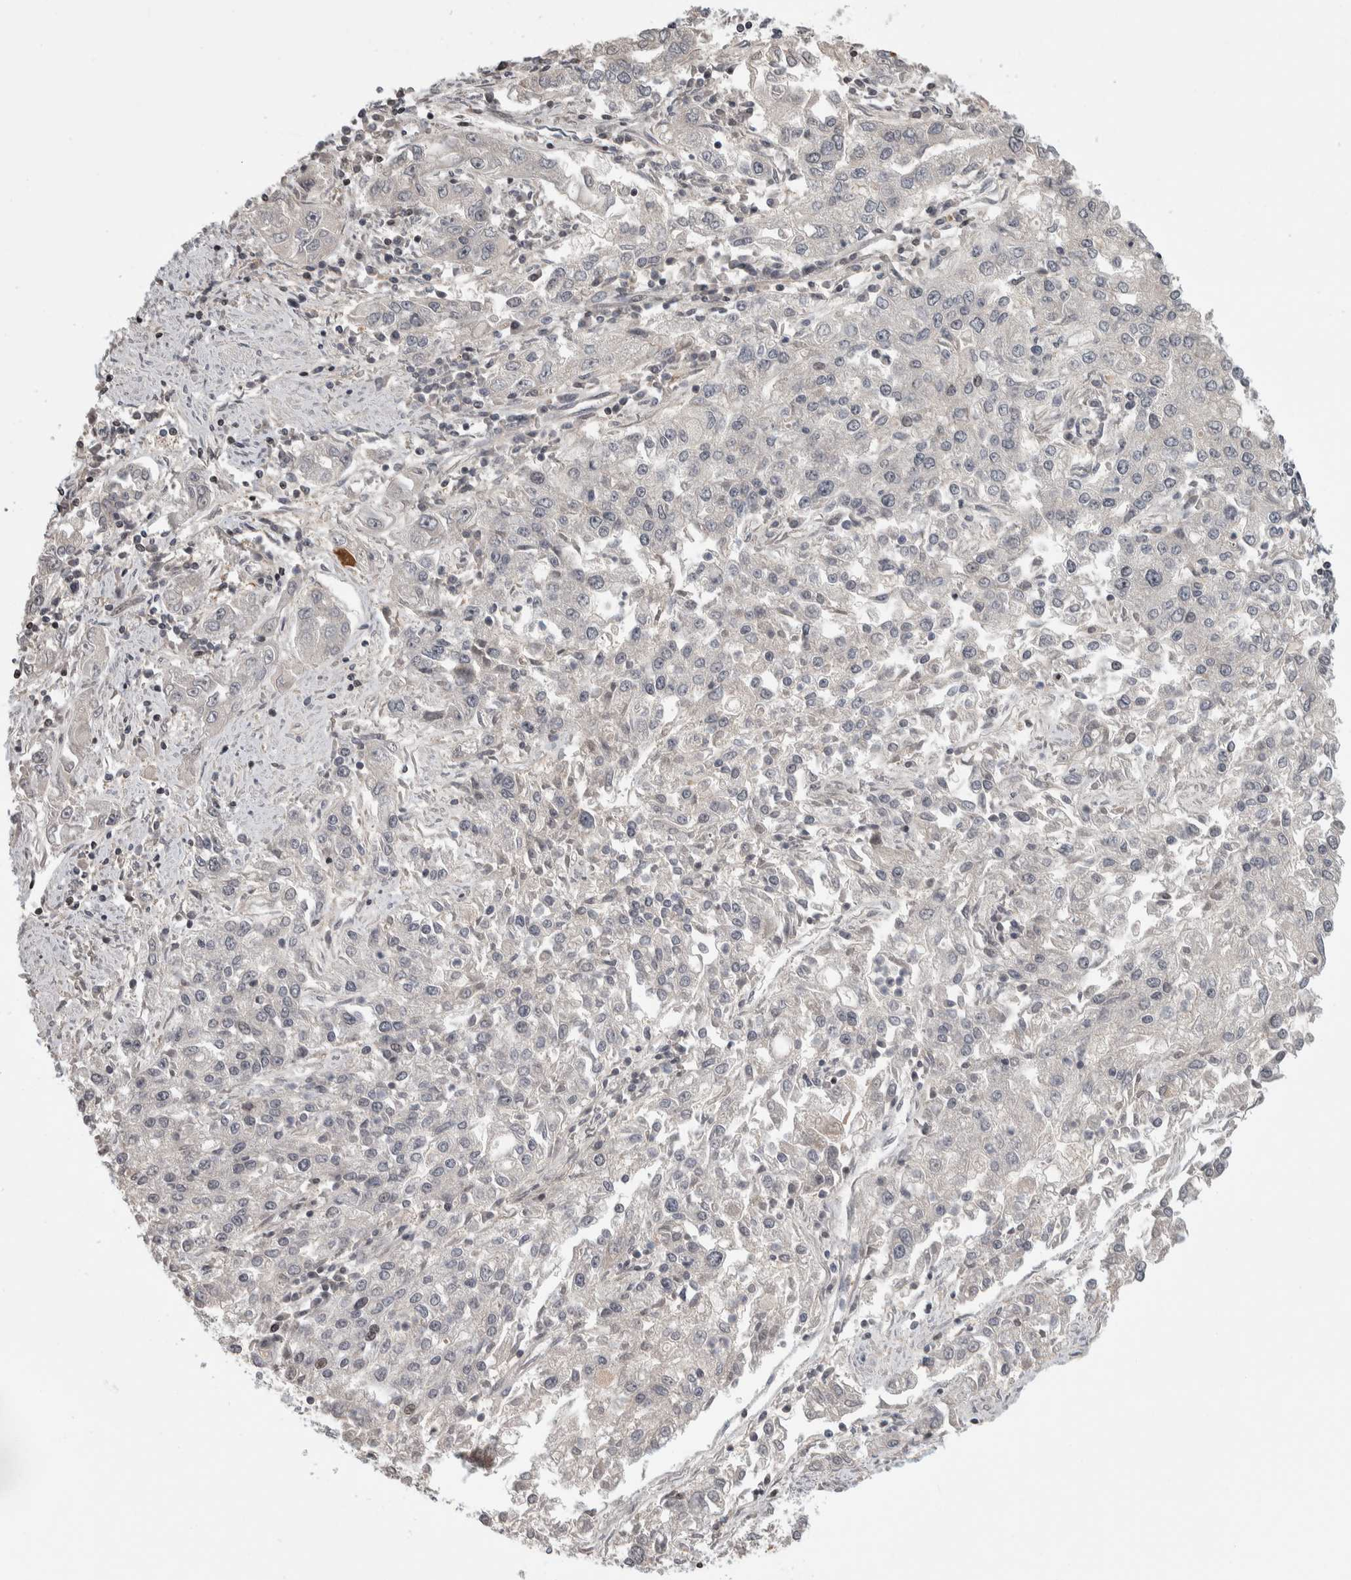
{"staining": {"intensity": "negative", "quantity": "none", "location": "none"}, "tissue": "endometrial cancer", "cell_type": "Tumor cells", "image_type": "cancer", "snomed": [{"axis": "morphology", "description": "Adenocarcinoma, NOS"}, {"axis": "topography", "description": "Endometrium"}], "caption": "IHC image of endometrial cancer stained for a protein (brown), which demonstrates no positivity in tumor cells. The staining was performed using DAB (3,3'-diaminobenzidine) to visualize the protein expression in brown, while the nuclei were stained in blue with hematoxylin (Magnification: 20x).", "gene": "ZSCAN21", "patient": {"sex": "female", "age": 49}}